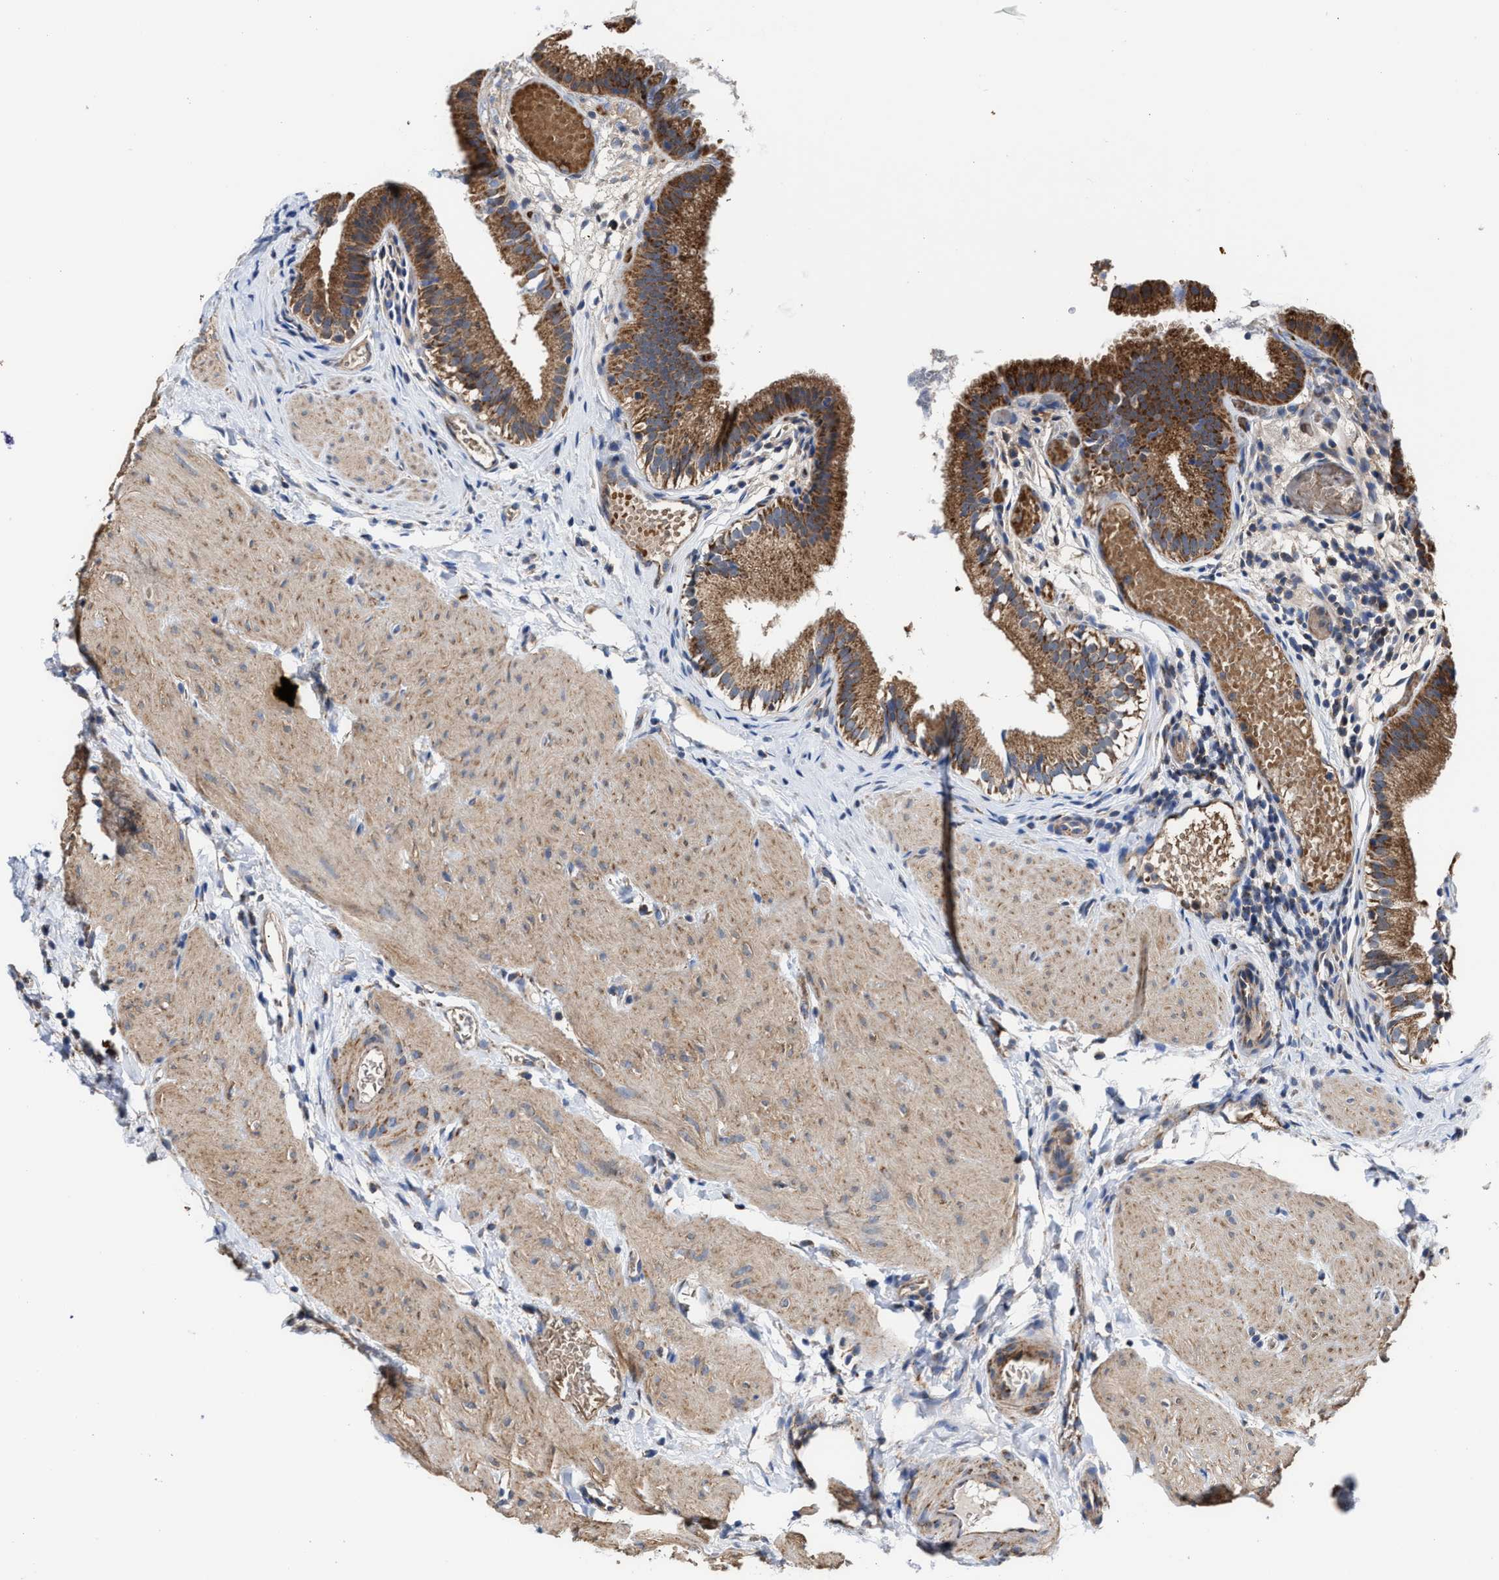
{"staining": {"intensity": "strong", "quantity": ">75%", "location": "cytoplasmic/membranous"}, "tissue": "gallbladder", "cell_type": "Glandular cells", "image_type": "normal", "snomed": [{"axis": "morphology", "description": "Normal tissue, NOS"}, {"axis": "topography", "description": "Gallbladder"}], "caption": "Gallbladder stained with DAB immunohistochemistry (IHC) reveals high levels of strong cytoplasmic/membranous expression in approximately >75% of glandular cells. Immunohistochemistry (ihc) stains the protein of interest in brown and the nuclei are stained blue.", "gene": "MECR", "patient": {"sex": "female", "age": 26}}